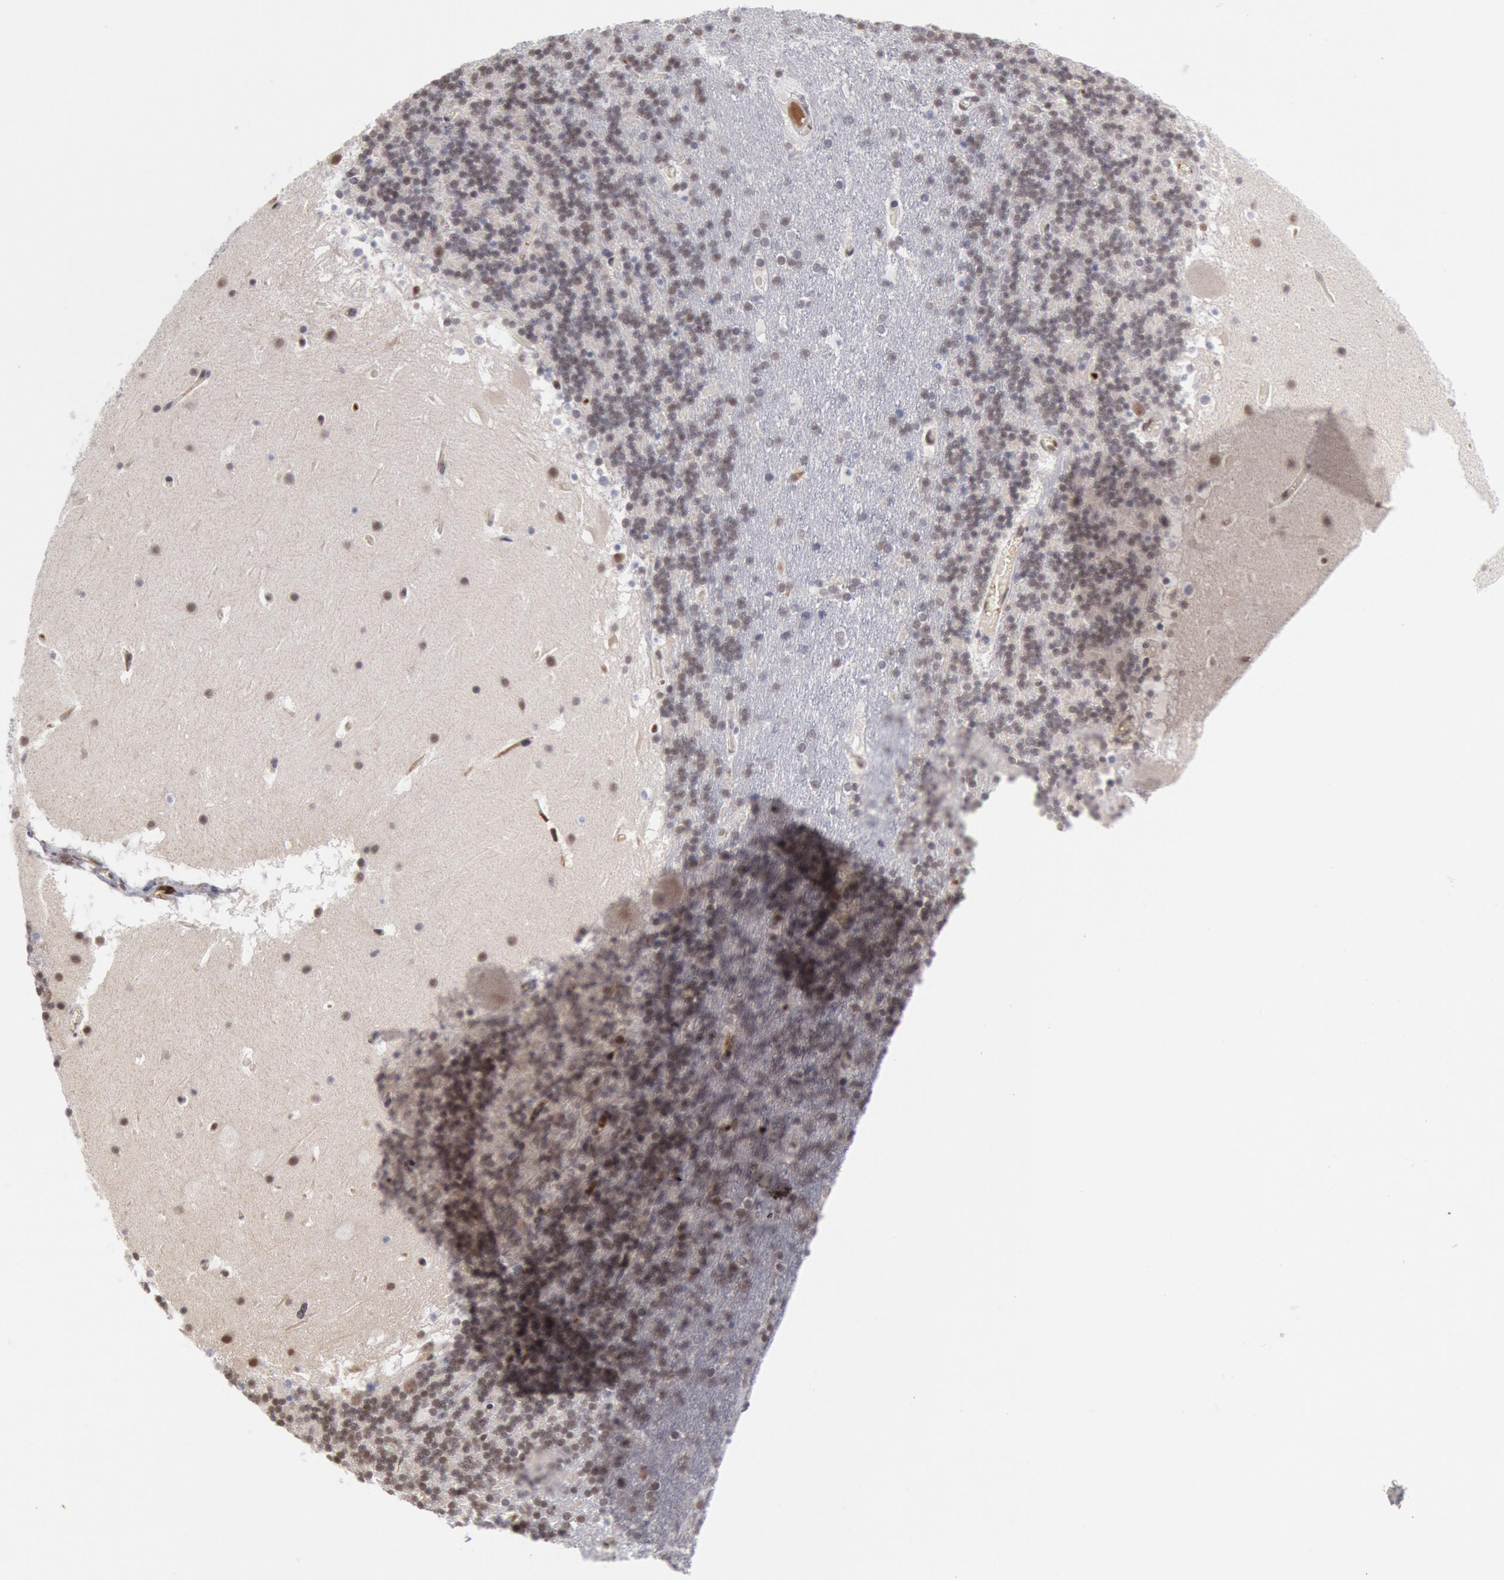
{"staining": {"intensity": "negative", "quantity": "none", "location": "none"}, "tissue": "cerebellum", "cell_type": "Cells in granular layer", "image_type": "normal", "snomed": [{"axis": "morphology", "description": "Normal tissue, NOS"}, {"axis": "topography", "description": "Cerebellum"}], "caption": "Cerebellum was stained to show a protein in brown. There is no significant expression in cells in granular layer. (DAB immunohistochemistry with hematoxylin counter stain).", "gene": "PPP4R3B", "patient": {"sex": "male", "age": 45}}